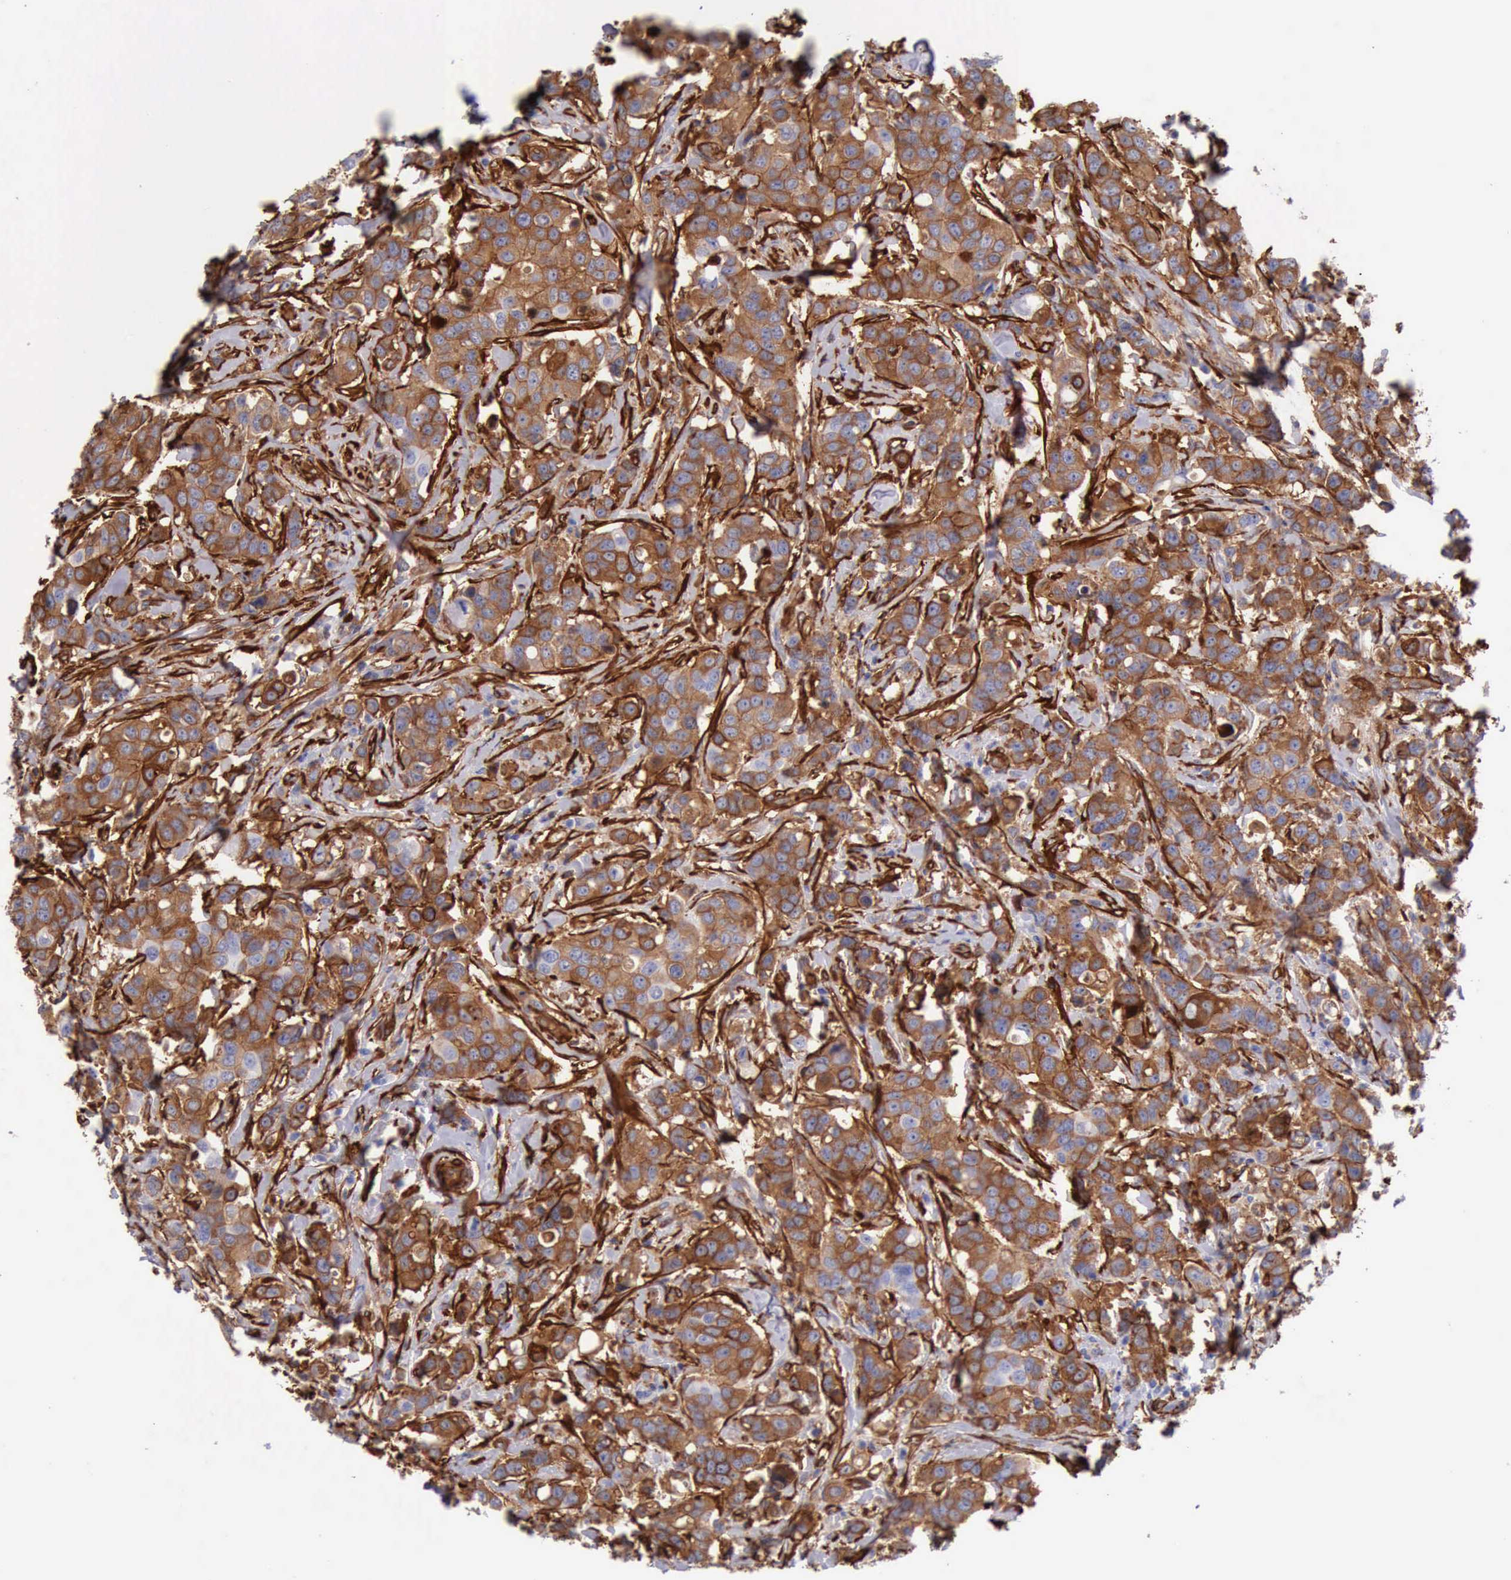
{"staining": {"intensity": "strong", "quantity": ">75%", "location": "cytoplasmic/membranous"}, "tissue": "breast cancer", "cell_type": "Tumor cells", "image_type": "cancer", "snomed": [{"axis": "morphology", "description": "Duct carcinoma"}, {"axis": "topography", "description": "Breast"}], "caption": "Tumor cells demonstrate strong cytoplasmic/membranous positivity in approximately >75% of cells in intraductal carcinoma (breast). The staining is performed using DAB brown chromogen to label protein expression. The nuclei are counter-stained blue using hematoxylin.", "gene": "FLNA", "patient": {"sex": "female", "age": 27}}